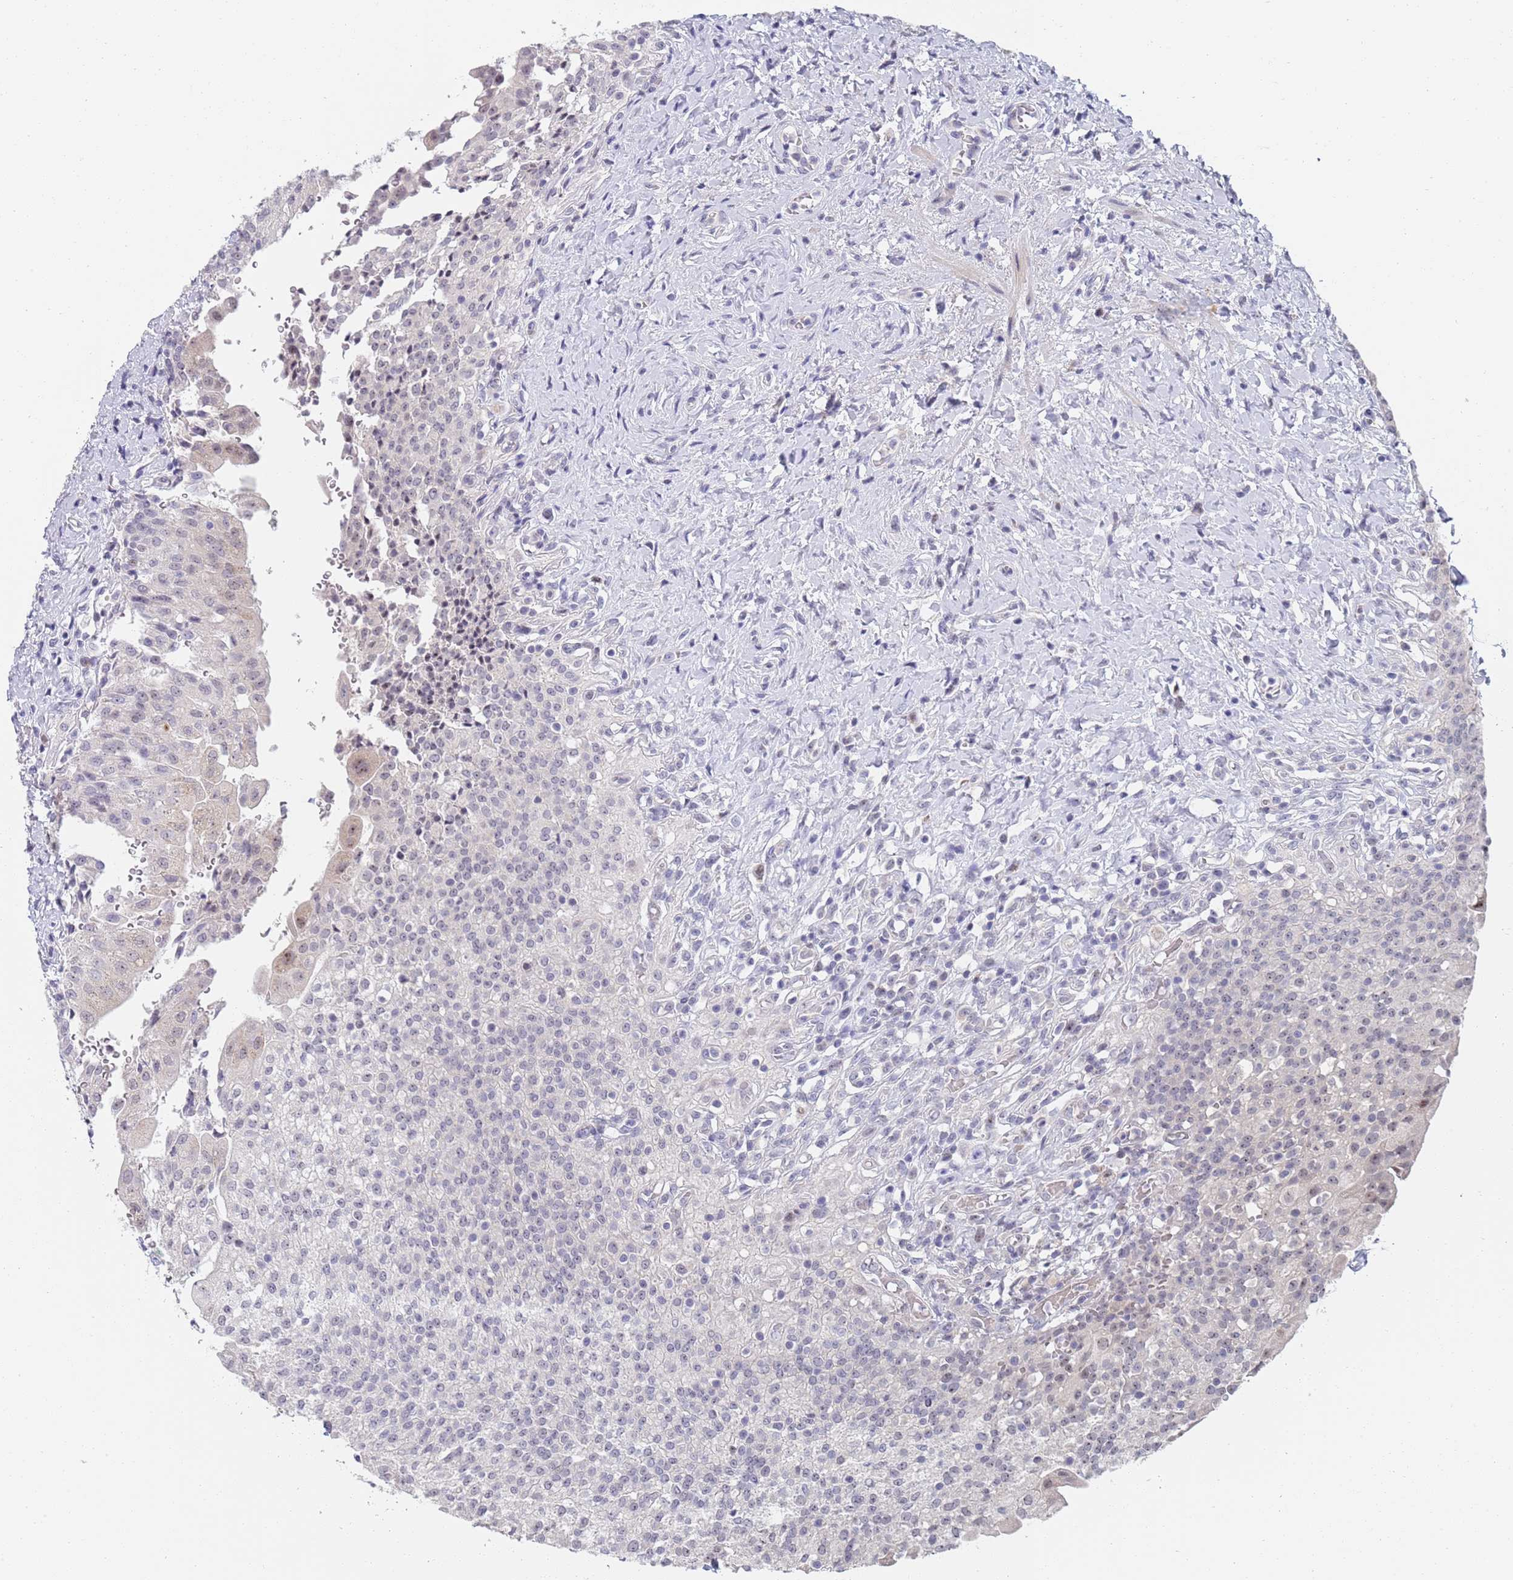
{"staining": {"intensity": "moderate", "quantity": "25%-75%", "location": "nuclear"}, "tissue": "urinary bladder", "cell_type": "Urothelial cells", "image_type": "normal", "snomed": [{"axis": "morphology", "description": "Normal tissue, NOS"}, {"axis": "morphology", "description": "Inflammation, NOS"}, {"axis": "topography", "description": "Urinary bladder"}], "caption": "This image reveals immunohistochemistry staining of unremarkable human urinary bladder, with medium moderate nuclear expression in approximately 25%-75% of urothelial cells.", "gene": "PLCL2", "patient": {"sex": "male", "age": 64}}